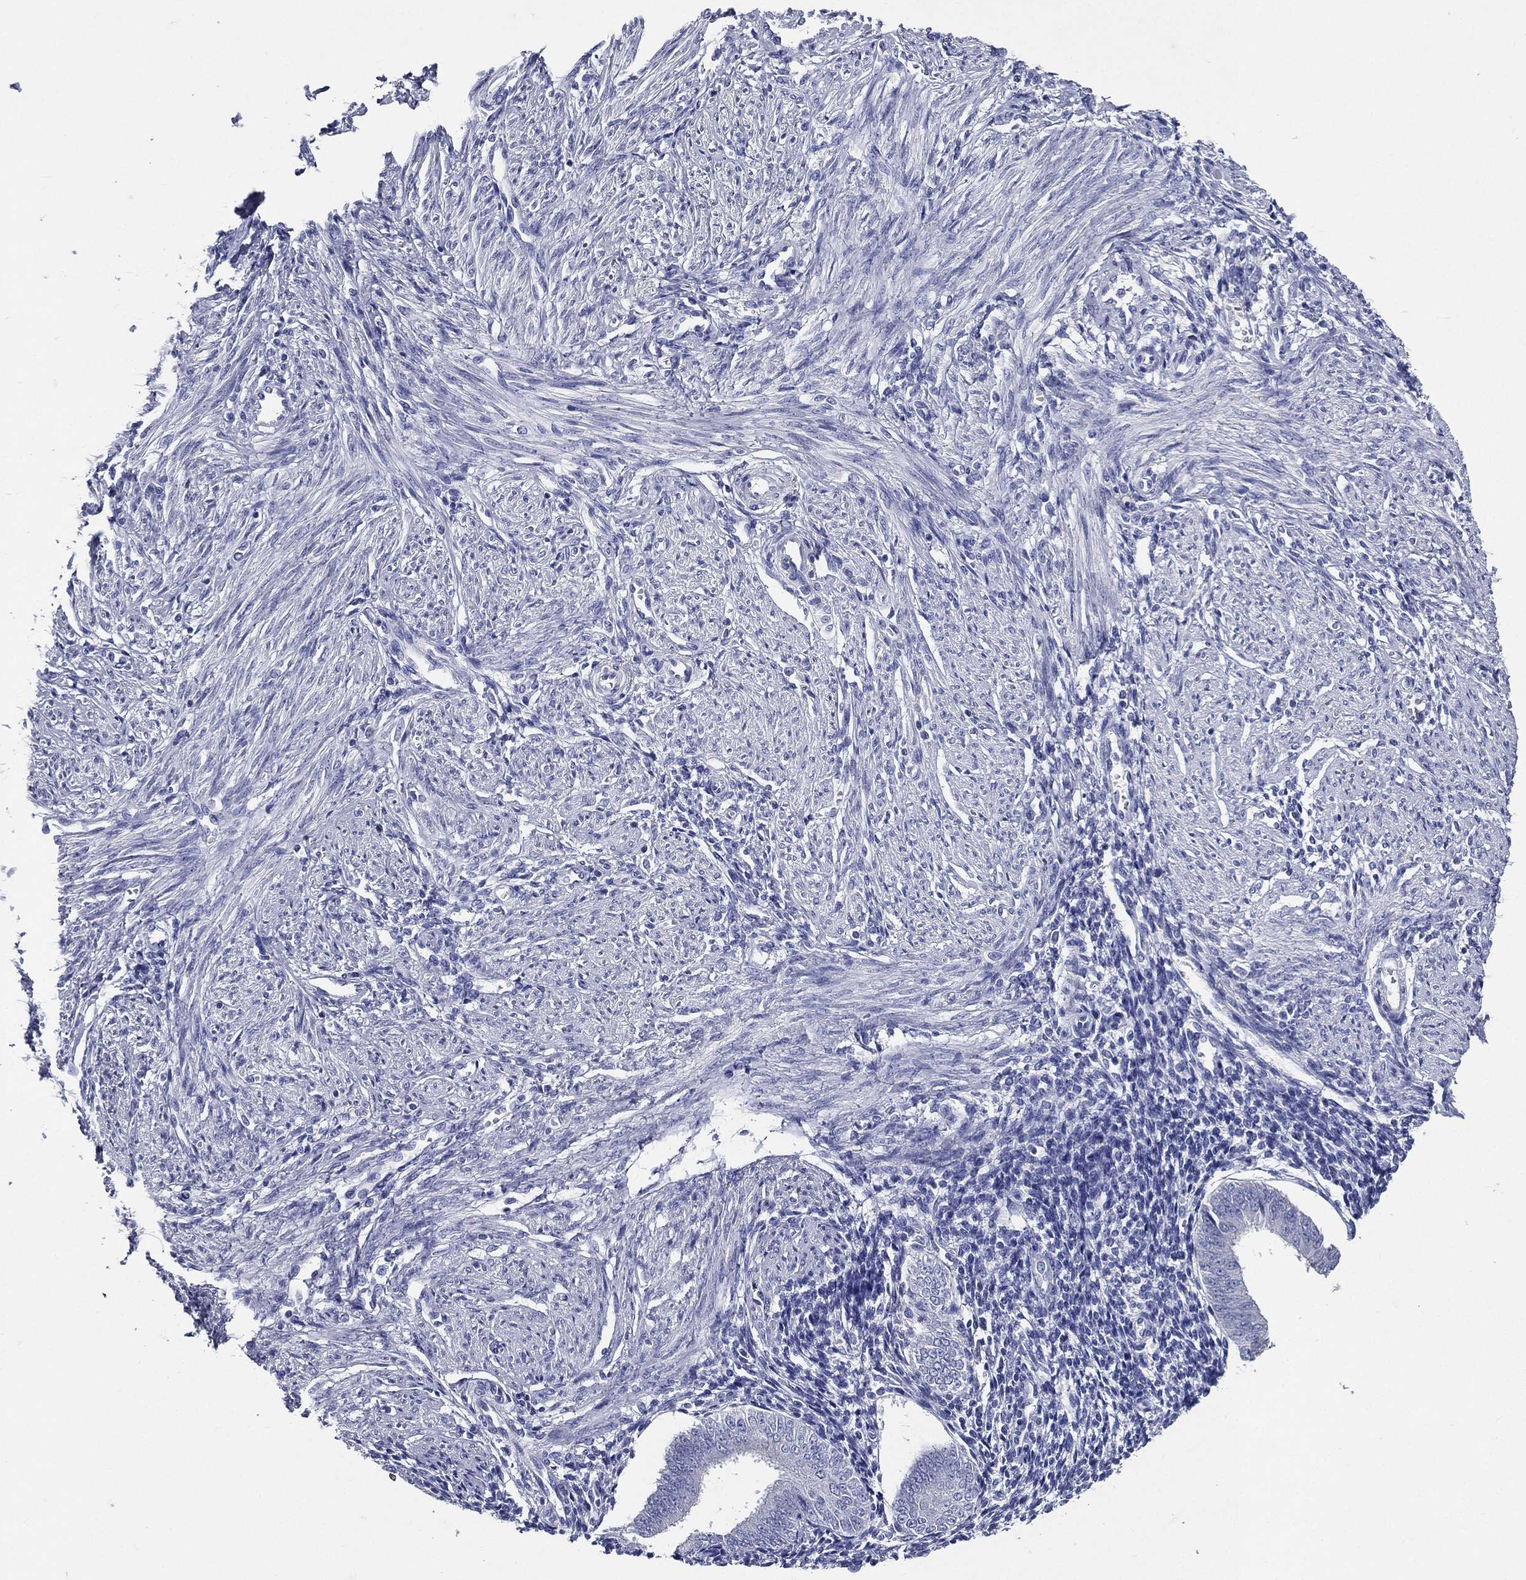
{"staining": {"intensity": "negative", "quantity": "none", "location": "none"}, "tissue": "endometrium", "cell_type": "Cells in endometrial stroma", "image_type": "normal", "snomed": [{"axis": "morphology", "description": "Normal tissue, NOS"}, {"axis": "topography", "description": "Endometrium"}], "caption": "DAB (3,3'-diaminobenzidine) immunohistochemical staining of normal human endometrium exhibits no significant positivity in cells in endometrial stroma. The staining was performed using DAB (3,3'-diaminobenzidine) to visualize the protein expression in brown, while the nuclei were stained in blue with hematoxylin (Magnification: 20x).", "gene": "TGM1", "patient": {"sex": "female", "age": 39}}